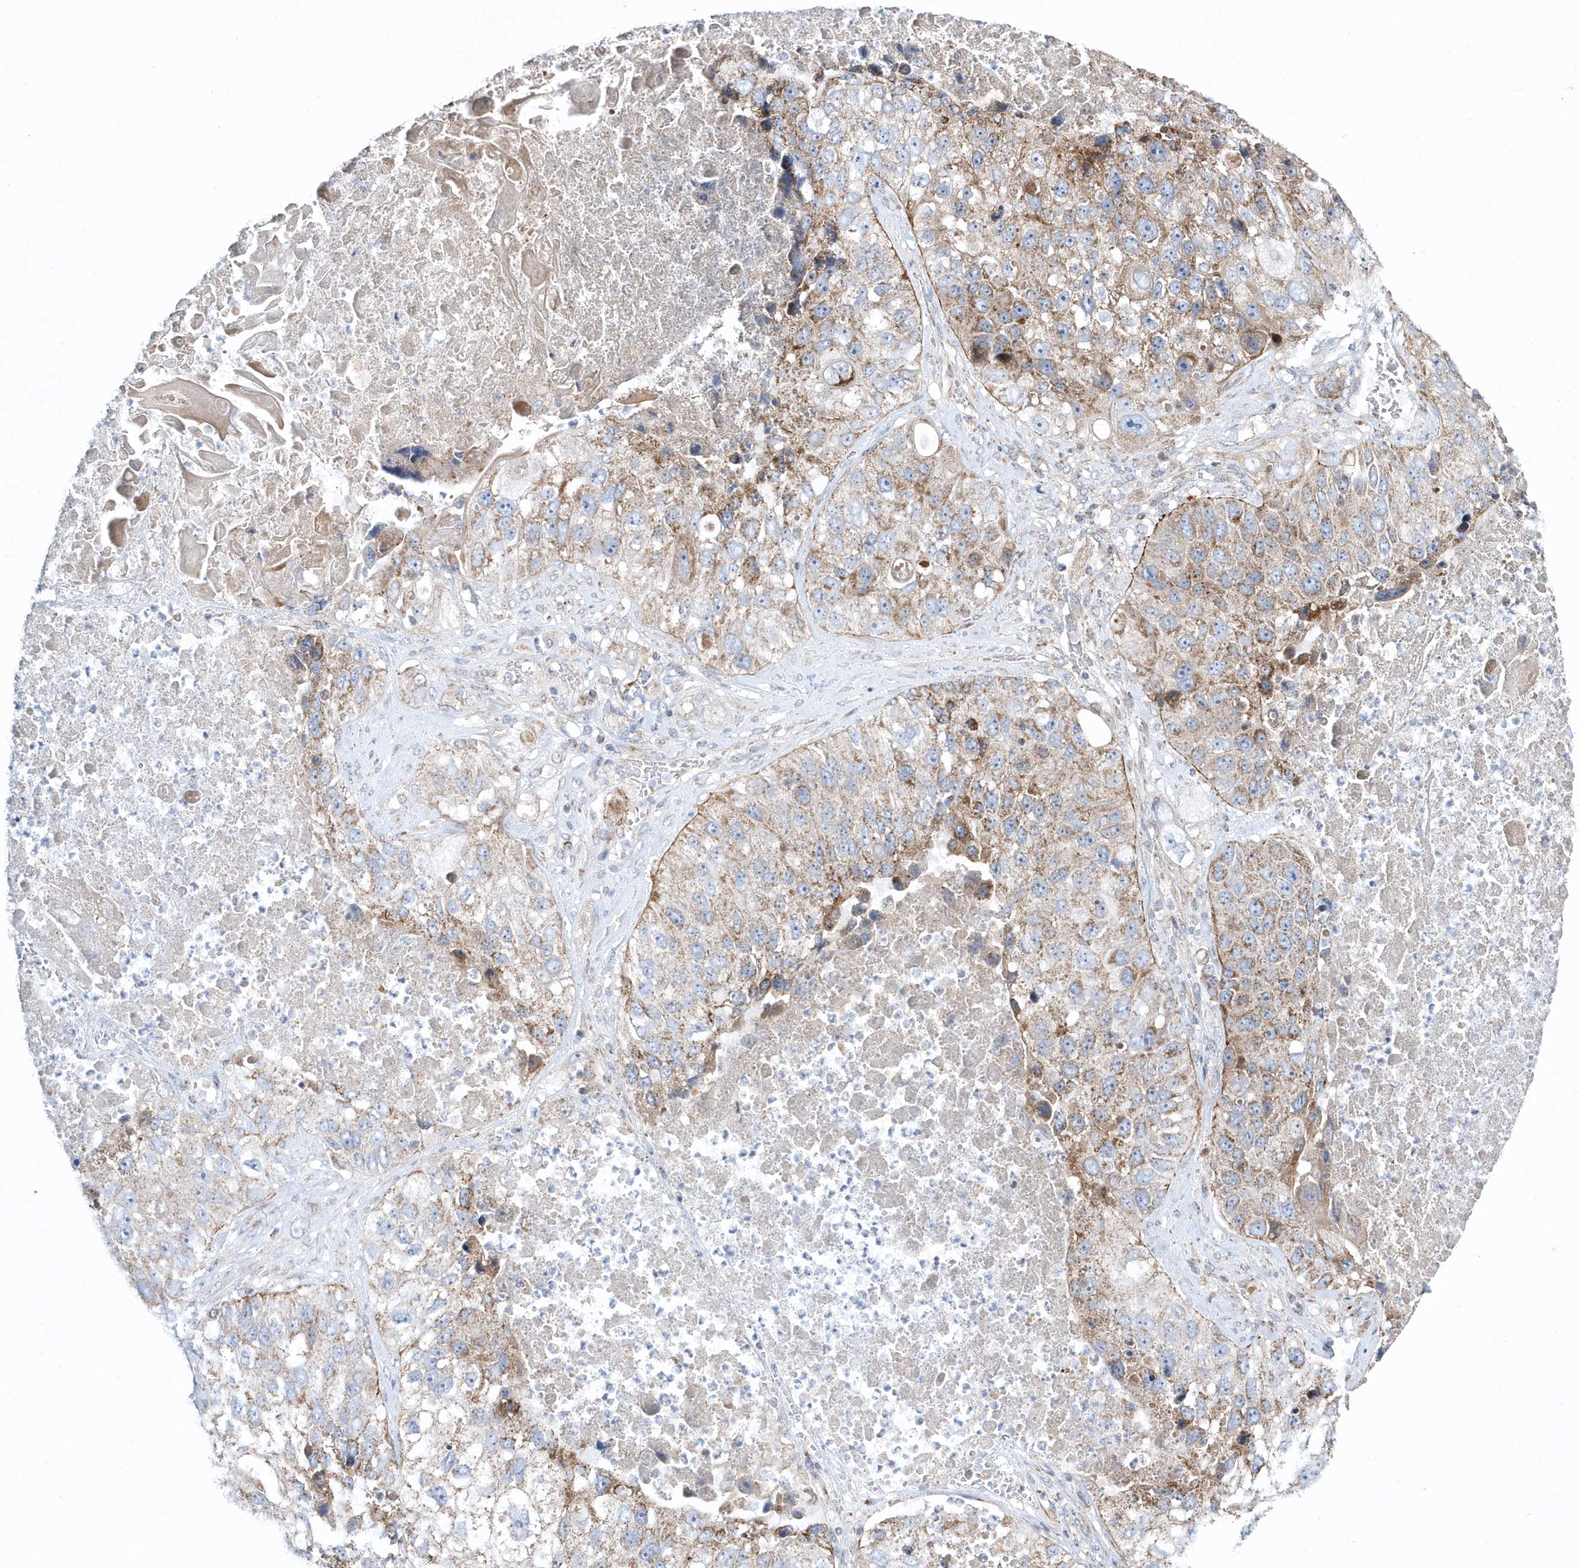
{"staining": {"intensity": "moderate", "quantity": "25%-75%", "location": "cytoplasmic/membranous"}, "tissue": "lung cancer", "cell_type": "Tumor cells", "image_type": "cancer", "snomed": [{"axis": "morphology", "description": "Squamous cell carcinoma, NOS"}, {"axis": "topography", "description": "Lung"}], "caption": "This micrograph exhibits immunohistochemistry (IHC) staining of human lung cancer, with medium moderate cytoplasmic/membranous positivity in about 25%-75% of tumor cells.", "gene": "OPA1", "patient": {"sex": "male", "age": 61}}